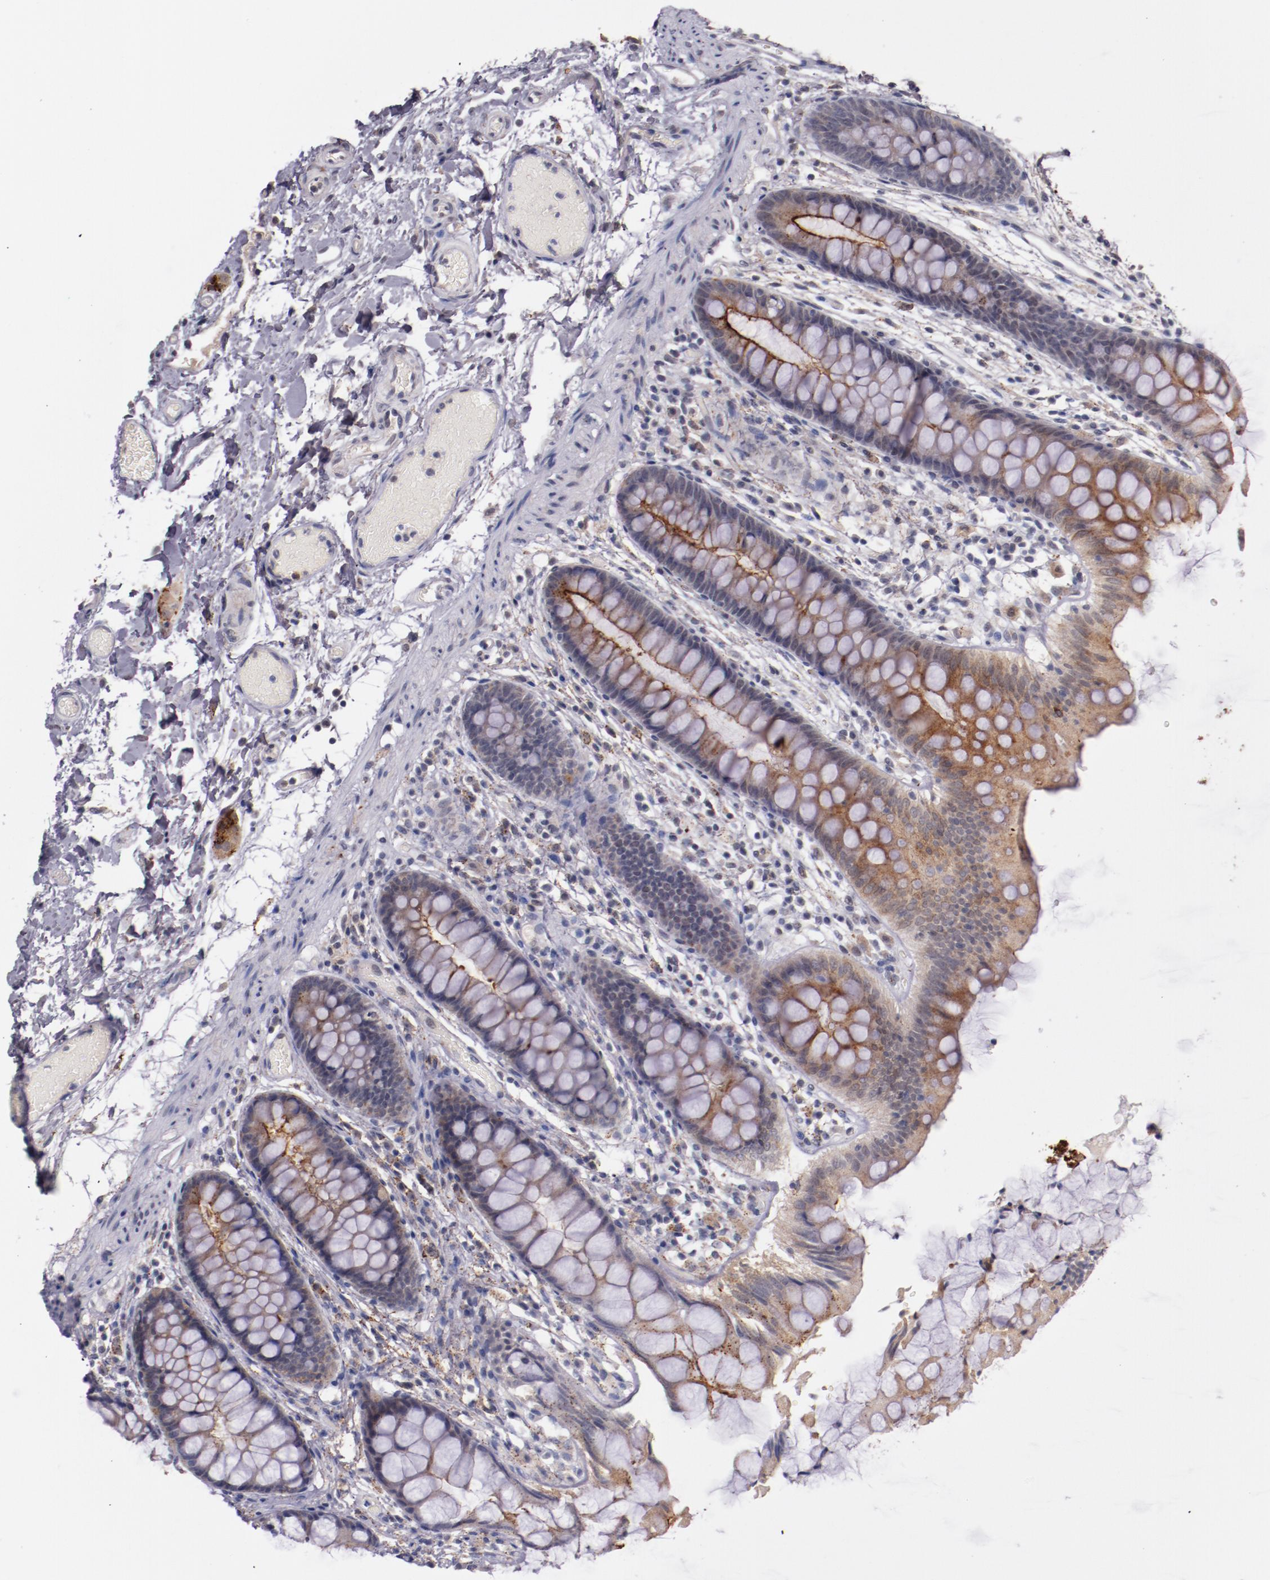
{"staining": {"intensity": "negative", "quantity": "none", "location": "none"}, "tissue": "colon", "cell_type": "Endothelial cells", "image_type": "normal", "snomed": [{"axis": "morphology", "description": "Normal tissue, NOS"}, {"axis": "topography", "description": "Smooth muscle"}, {"axis": "topography", "description": "Colon"}], "caption": "Normal colon was stained to show a protein in brown. There is no significant expression in endothelial cells. (DAB (3,3'-diaminobenzidine) IHC with hematoxylin counter stain).", "gene": "SYP", "patient": {"sex": "male", "age": 67}}